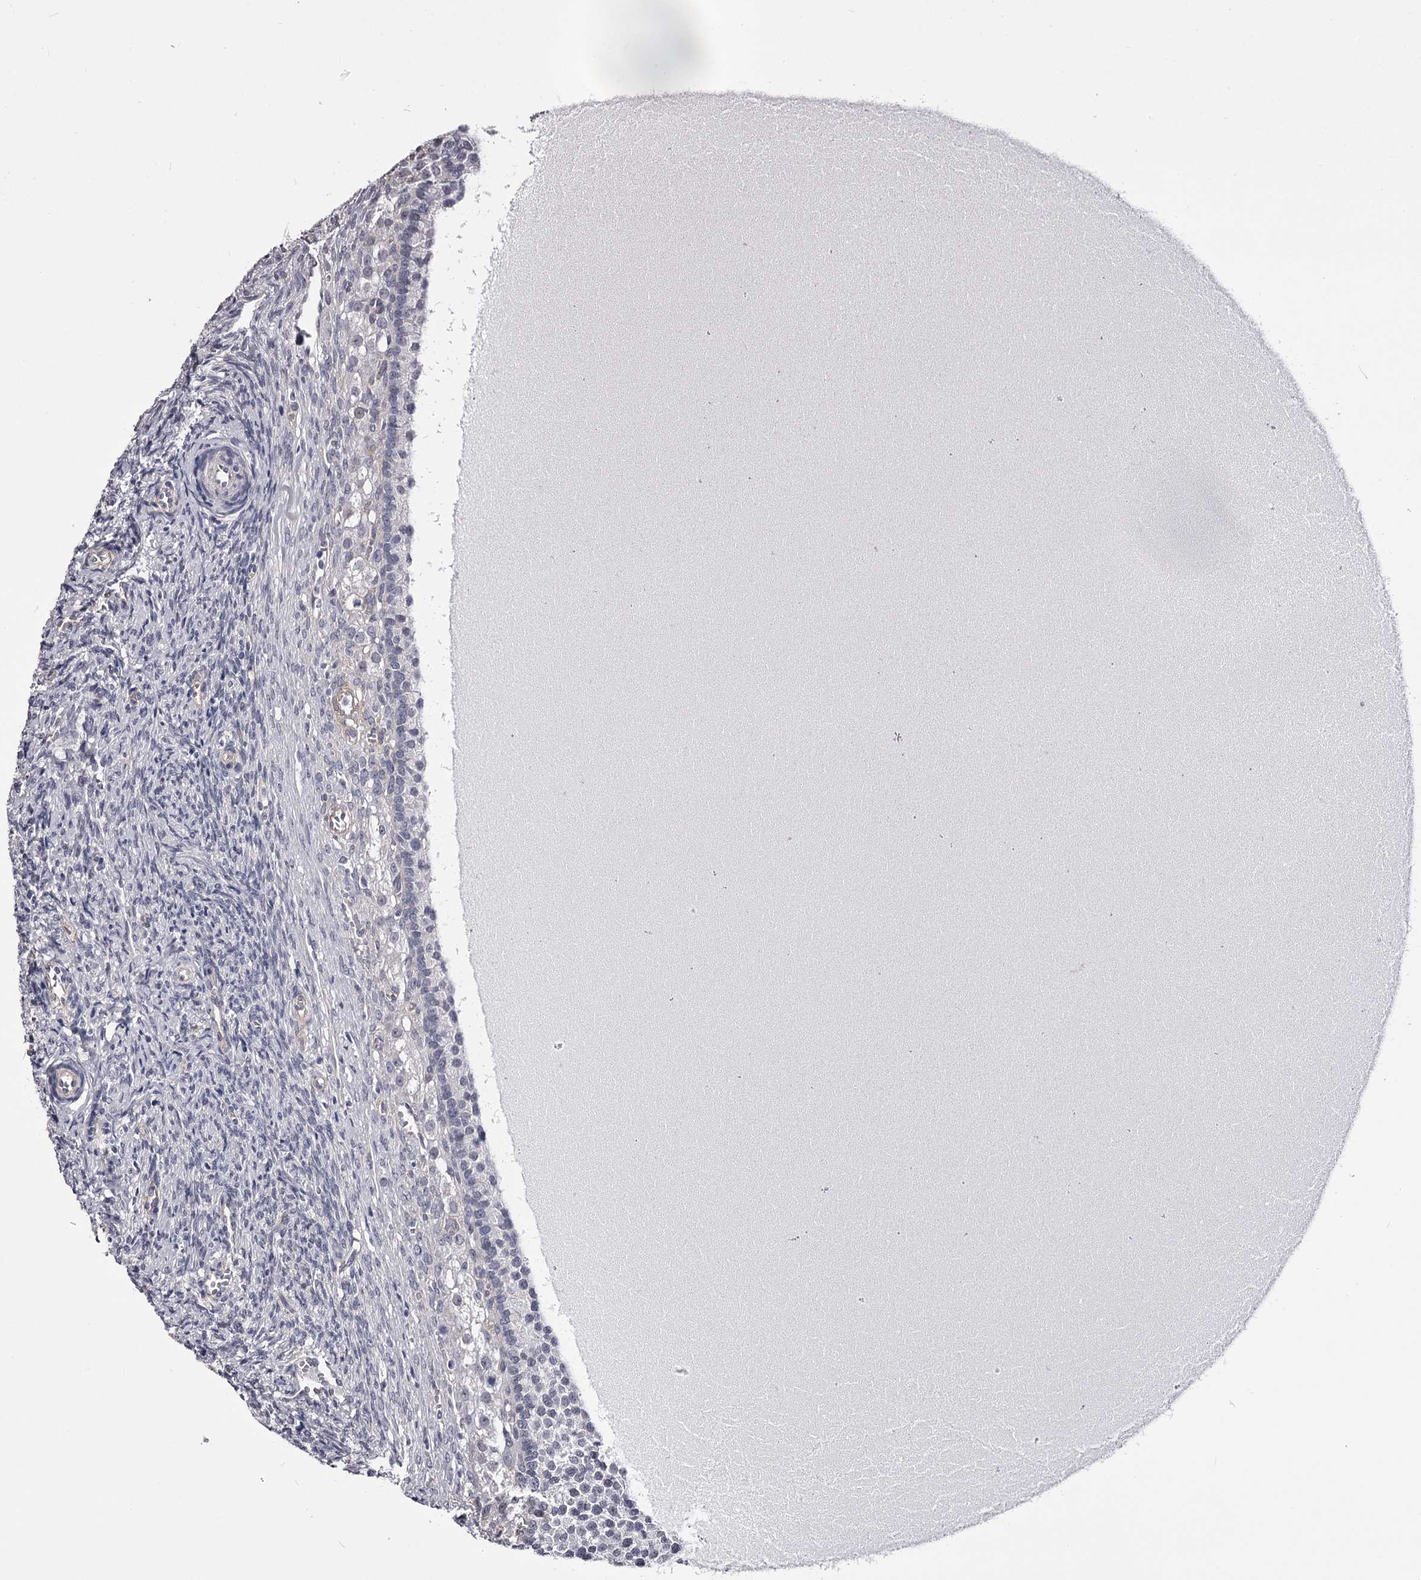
{"staining": {"intensity": "negative", "quantity": "none", "location": "none"}, "tissue": "ovary", "cell_type": "Ovarian stroma cells", "image_type": "normal", "snomed": [{"axis": "morphology", "description": "Normal tissue, NOS"}, {"axis": "topography", "description": "Ovary"}], "caption": "Ovary stained for a protein using immunohistochemistry displays no expression ovarian stroma cells.", "gene": "OVOL2", "patient": {"sex": "female", "age": 41}}